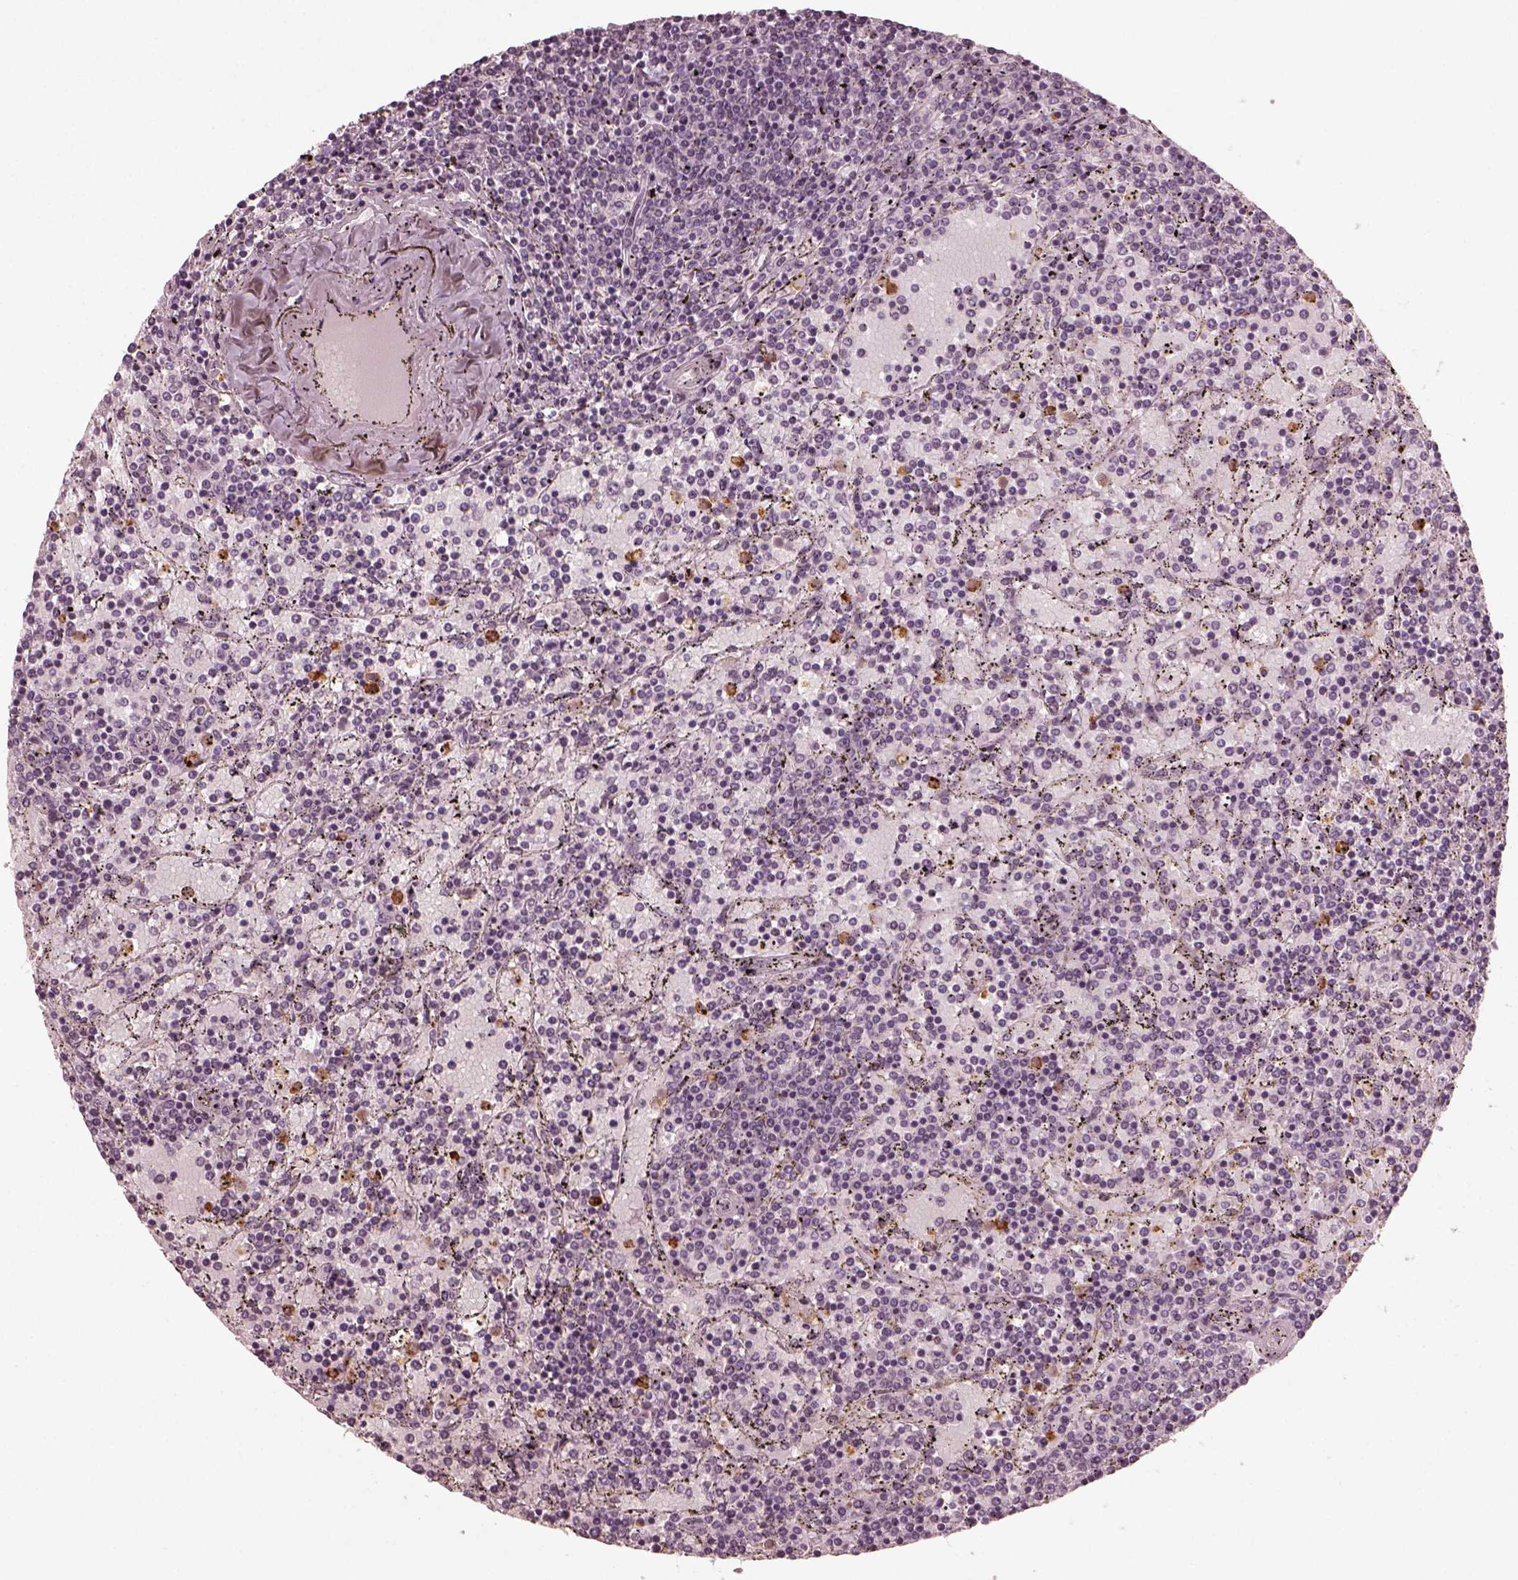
{"staining": {"intensity": "negative", "quantity": "none", "location": "none"}, "tissue": "lymphoma", "cell_type": "Tumor cells", "image_type": "cancer", "snomed": [{"axis": "morphology", "description": "Malignant lymphoma, non-Hodgkin's type, Low grade"}, {"axis": "topography", "description": "Spleen"}], "caption": "Tumor cells are negative for brown protein staining in low-grade malignant lymphoma, non-Hodgkin's type. Nuclei are stained in blue.", "gene": "CHIT1", "patient": {"sex": "female", "age": 77}}